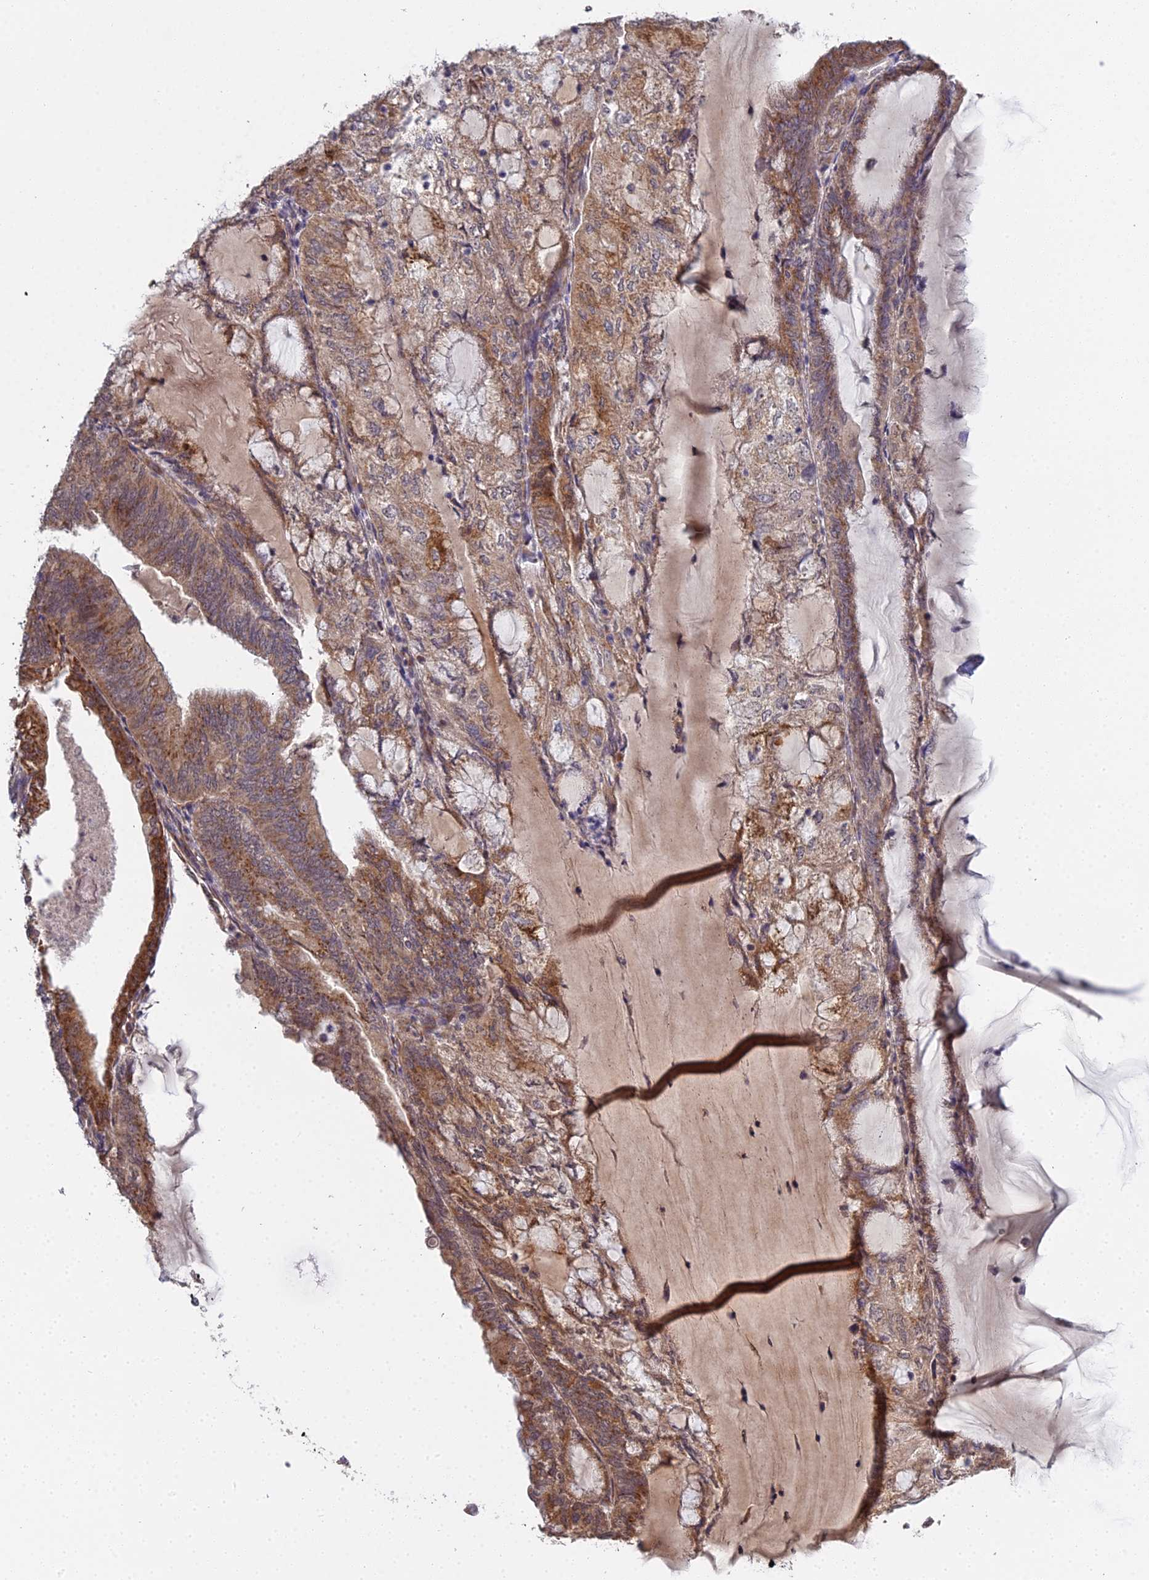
{"staining": {"intensity": "moderate", "quantity": ">75%", "location": "cytoplasmic/membranous"}, "tissue": "endometrial cancer", "cell_type": "Tumor cells", "image_type": "cancer", "snomed": [{"axis": "morphology", "description": "Adenocarcinoma, NOS"}, {"axis": "topography", "description": "Endometrium"}], "caption": "Protein staining shows moderate cytoplasmic/membranous positivity in about >75% of tumor cells in endometrial cancer (adenocarcinoma).", "gene": "MEOX1", "patient": {"sex": "female", "age": 81}}